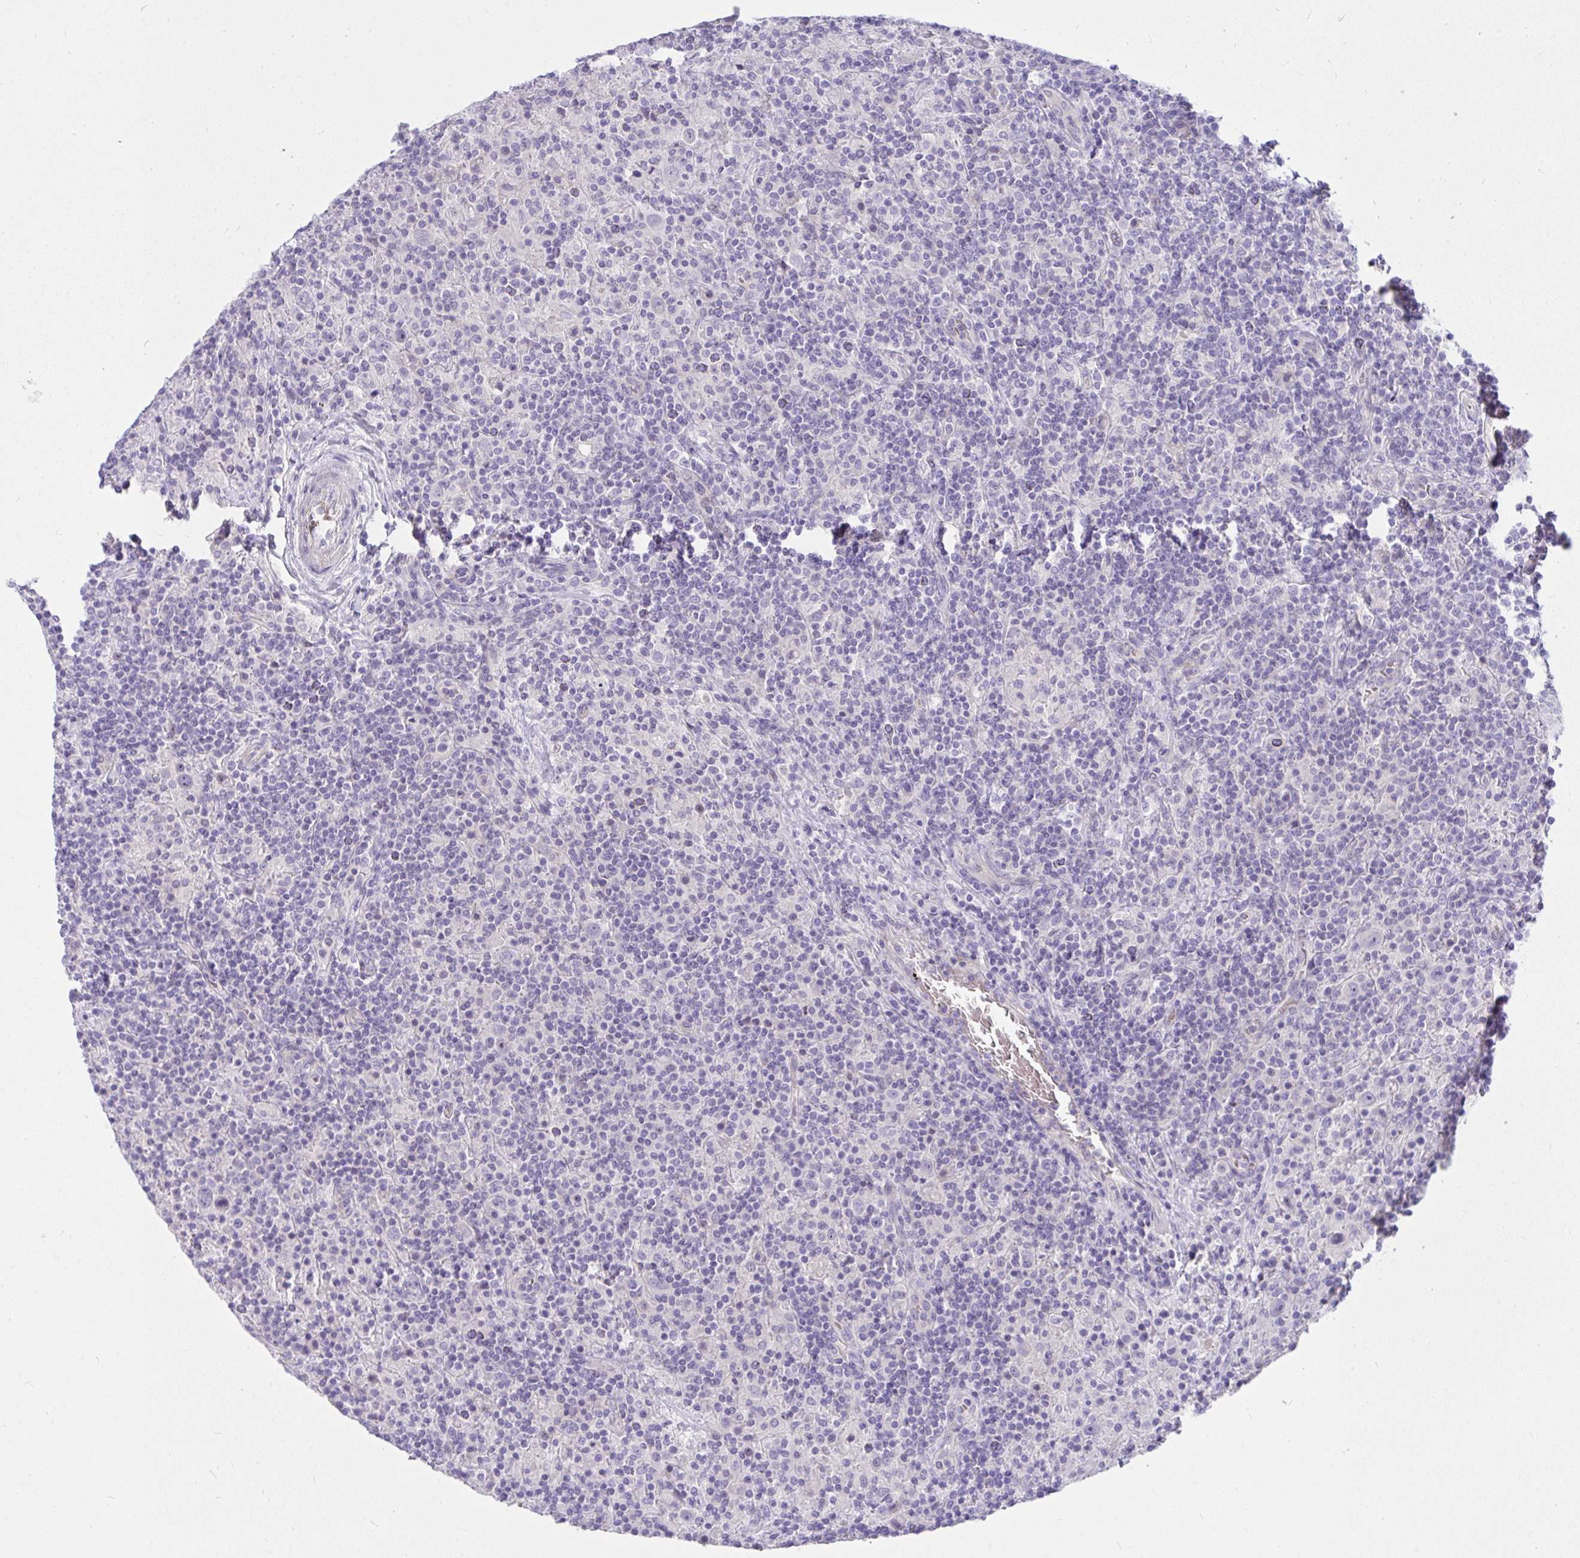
{"staining": {"intensity": "negative", "quantity": "none", "location": "none"}, "tissue": "lymphoma", "cell_type": "Tumor cells", "image_type": "cancer", "snomed": [{"axis": "morphology", "description": "Hodgkin's disease, NOS"}, {"axis": "topography", "description": "Lymph node"}], "caption": "Immunohistochemical staining of lymphoma exhibits no significant positivity in tumor cells. The staining is performed using DAB (3,3'-diaminobenzidine) brown chromogen with nuclei counter-stained in using hematoxylin.", "gene": "LRRC36", "patient": {"sex": "male", "age": 70}}